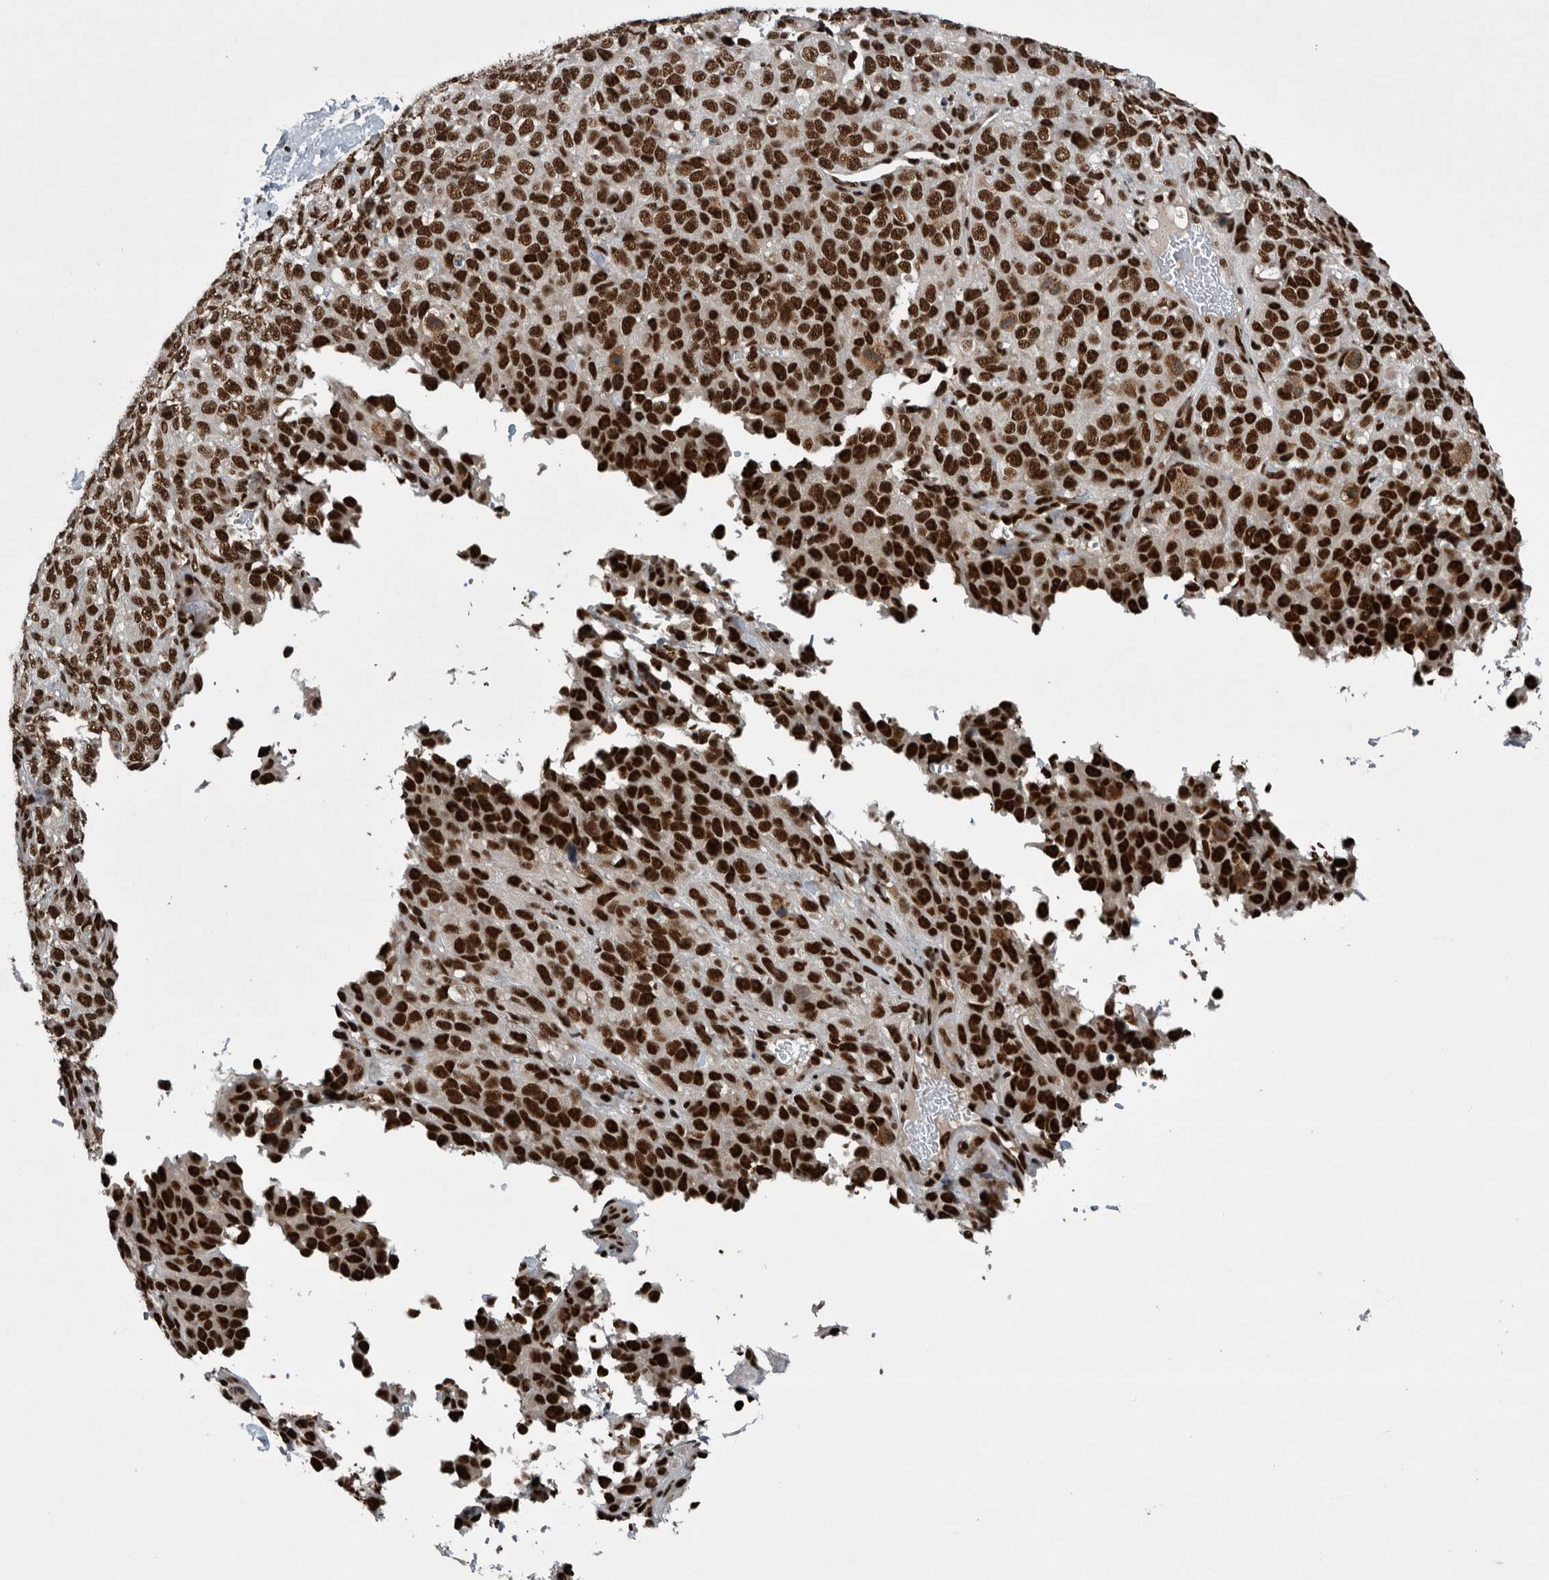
{"staining": {"intensity": "strong", "quantity": ">75%", "location": "nuclear"}, "tissue": "melanoma", "cell_type": "Tumor cells", "image_type": "cancer", "snomed": [{"axis": "morphology", "description": "Malignant melanoma, Metastatic site"}, {"axis": "topography", "description": "Skin"}], "caption": "Malignant melanoma (metastatic site) was stained to show a protein in brown. There is high levels of strong nuclear staining in approximately >75% of tumor cells.", "gene": "SENP7", "patient": {"sex": "female", "age": 72}}